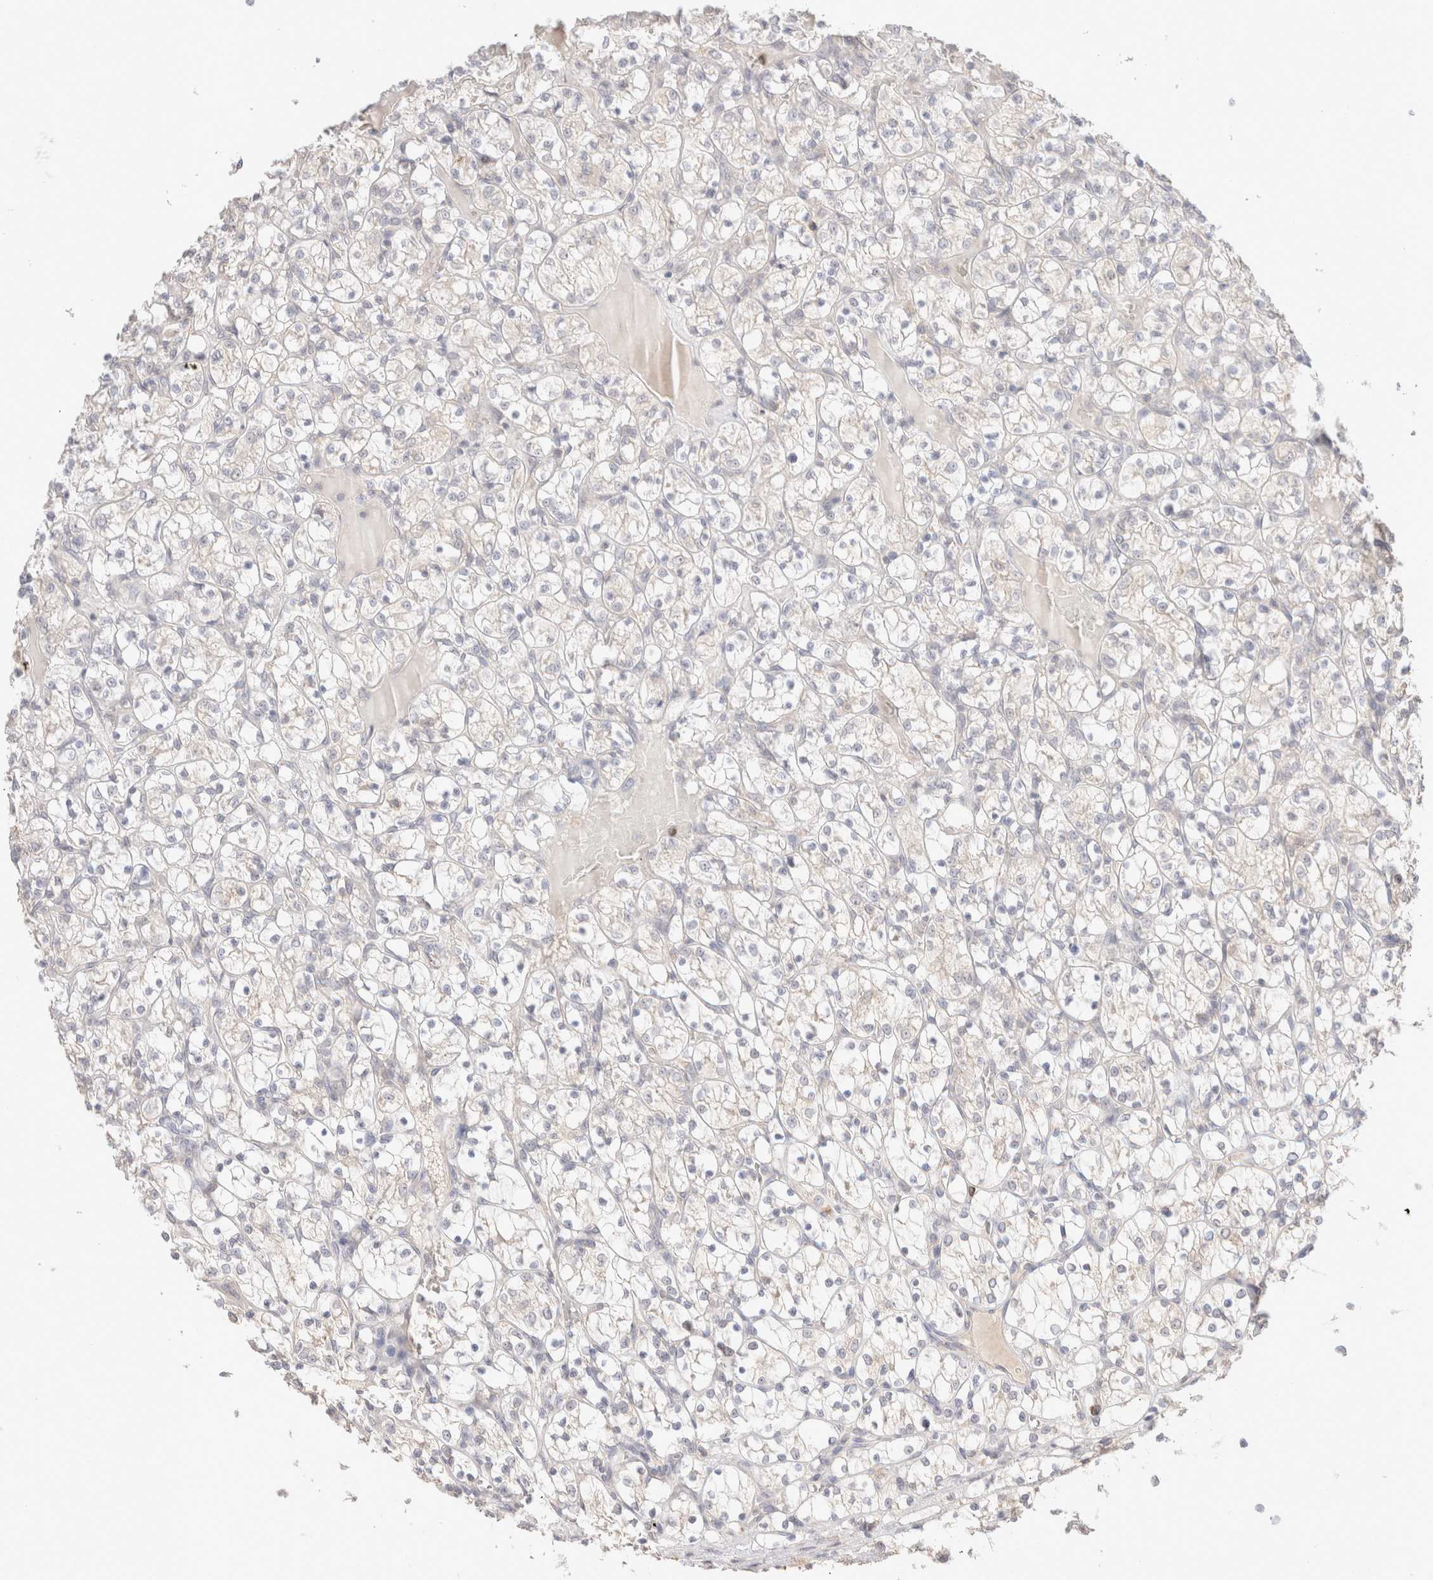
{"staining": {"intensity": "negative", "quantity": "none", "location": "none"}, "tissue": "renal cancer", "cell_type": "Tumor cells", "image_type": "cancer", "snomed": [{"axis": "morphology", "description": "Adenocarcinoma, NOS"}, {"axis": "topography", "description": "Kidney"}], "caption": "IHC of renal adenocarcinoma demonstrates no staining in tumor cells. (Brightfield microscopy of DAB (3,3'-diaminobenzidine) immunohistochemistry (IHC) at high magnification).", "gene": "TRIM41", "patient": {"sex": "female", "age": 69}}